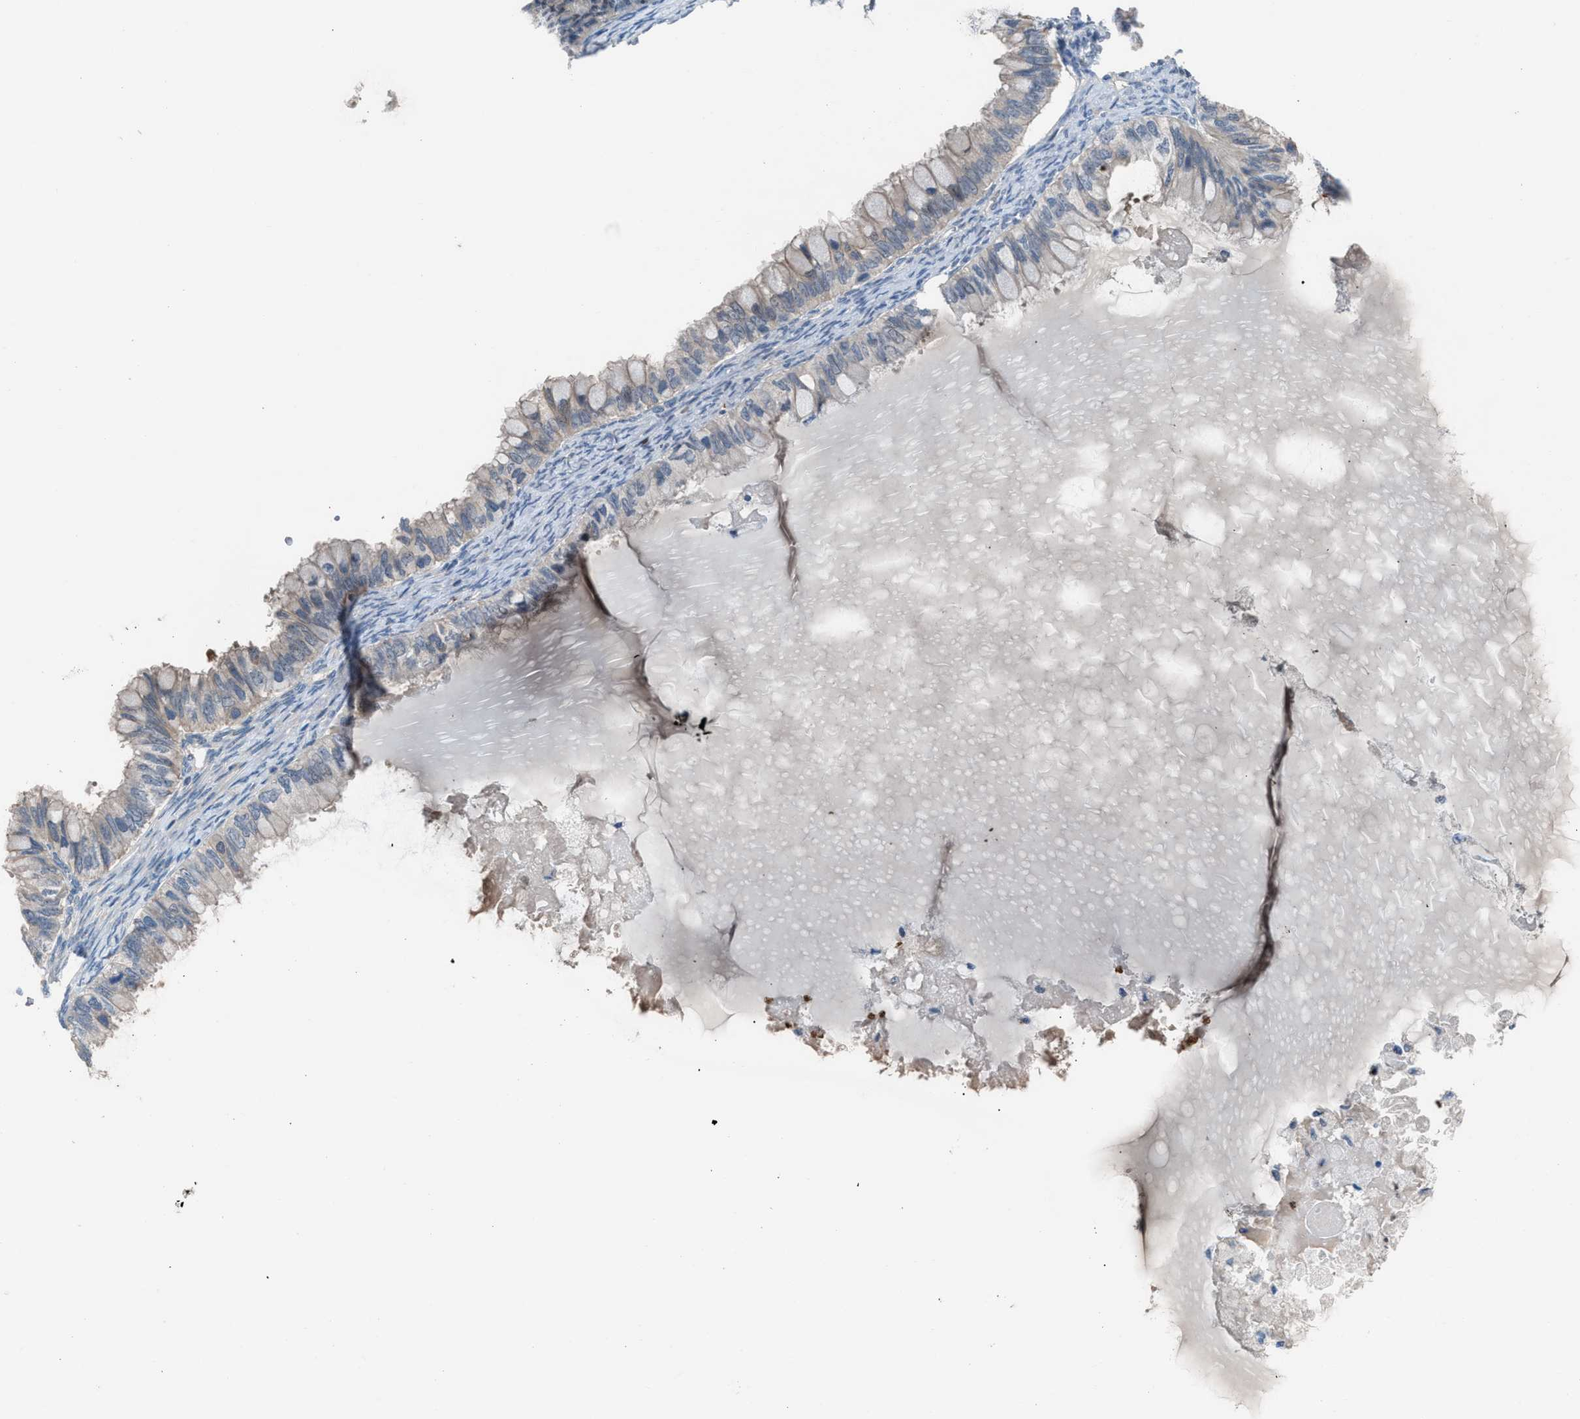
{"staining": {"intensity": "negative", "quantity": "none", "location": "none"}, "tissue": "ovarian cancer", "cell_type": "Tumor cells", "image_type": "cancer", "snomed": [{"axis": "morphology", "description": "Cystadenocarcinoma, mucinous, NOS"}, {"axis": "topography", "description": "Ovary"}], "caption": "Tumor cells show no significant protein positivity in ovarian cancer. The staining was performed using DAB to visualize the protein expression in brown, while the nuclei were stained in blue with hematoxylin (Magnification: 20x).", "gene": "CFAP77", "patient": {"sex": "female", "age": 80}}